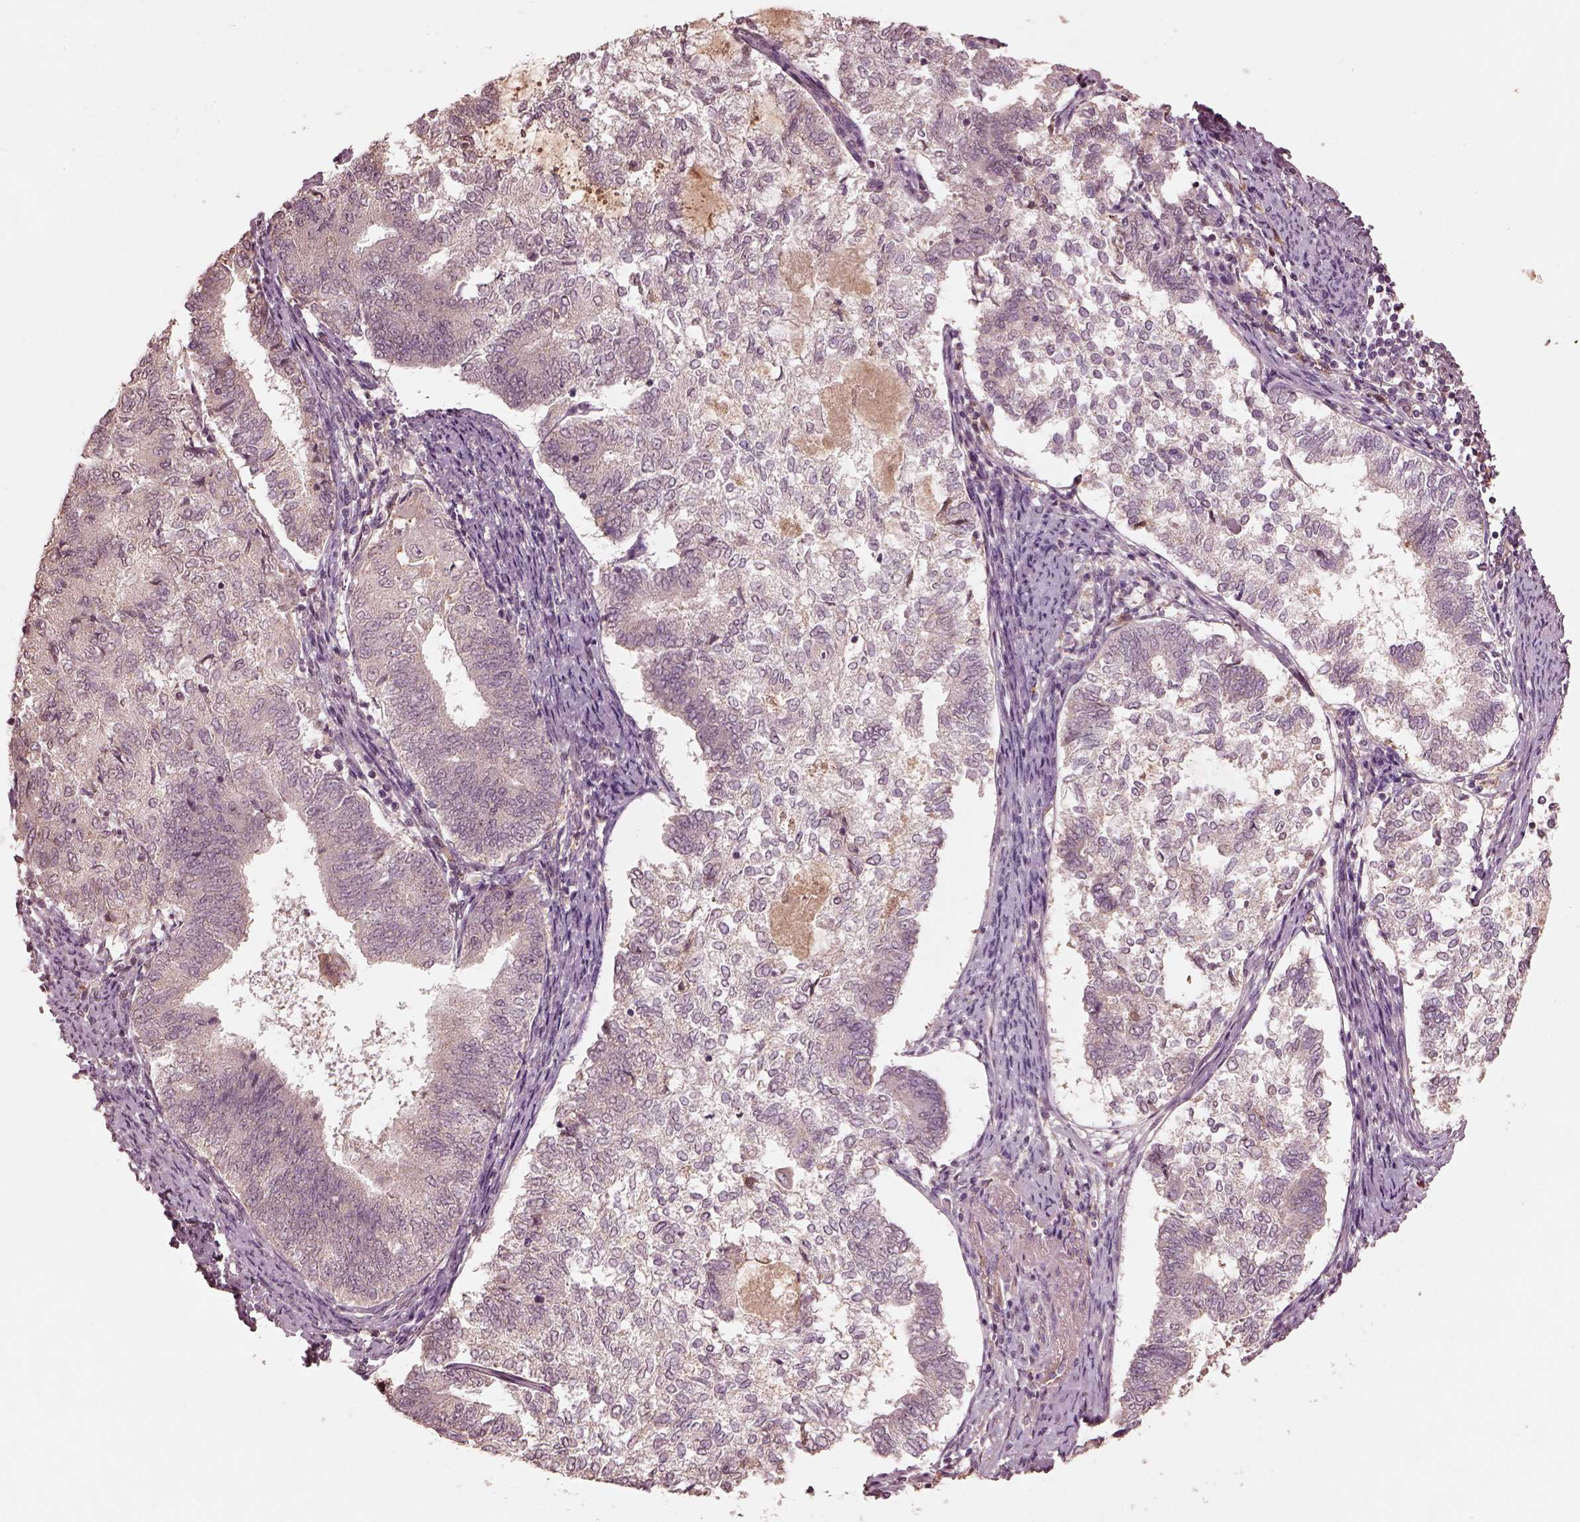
{"staining": {"intensity": "negative", "quantity": "none", "location": "none"}, "tissue": "endometrial cancer", "cell_type": "Tumor cells", "image_type": "cancer", "snomed": [{"axis": "morphology", "description": "Adenocarcinoma, NOS"}, {"axis": "topography", "description": "Endometrium"}], "caption": "Adenocarcinoma (endometrial) stained for a protein using IHC shows no positivity tumor cells.", "gene": "CALR3", "patient": {"sex": "female", "age": 65}}